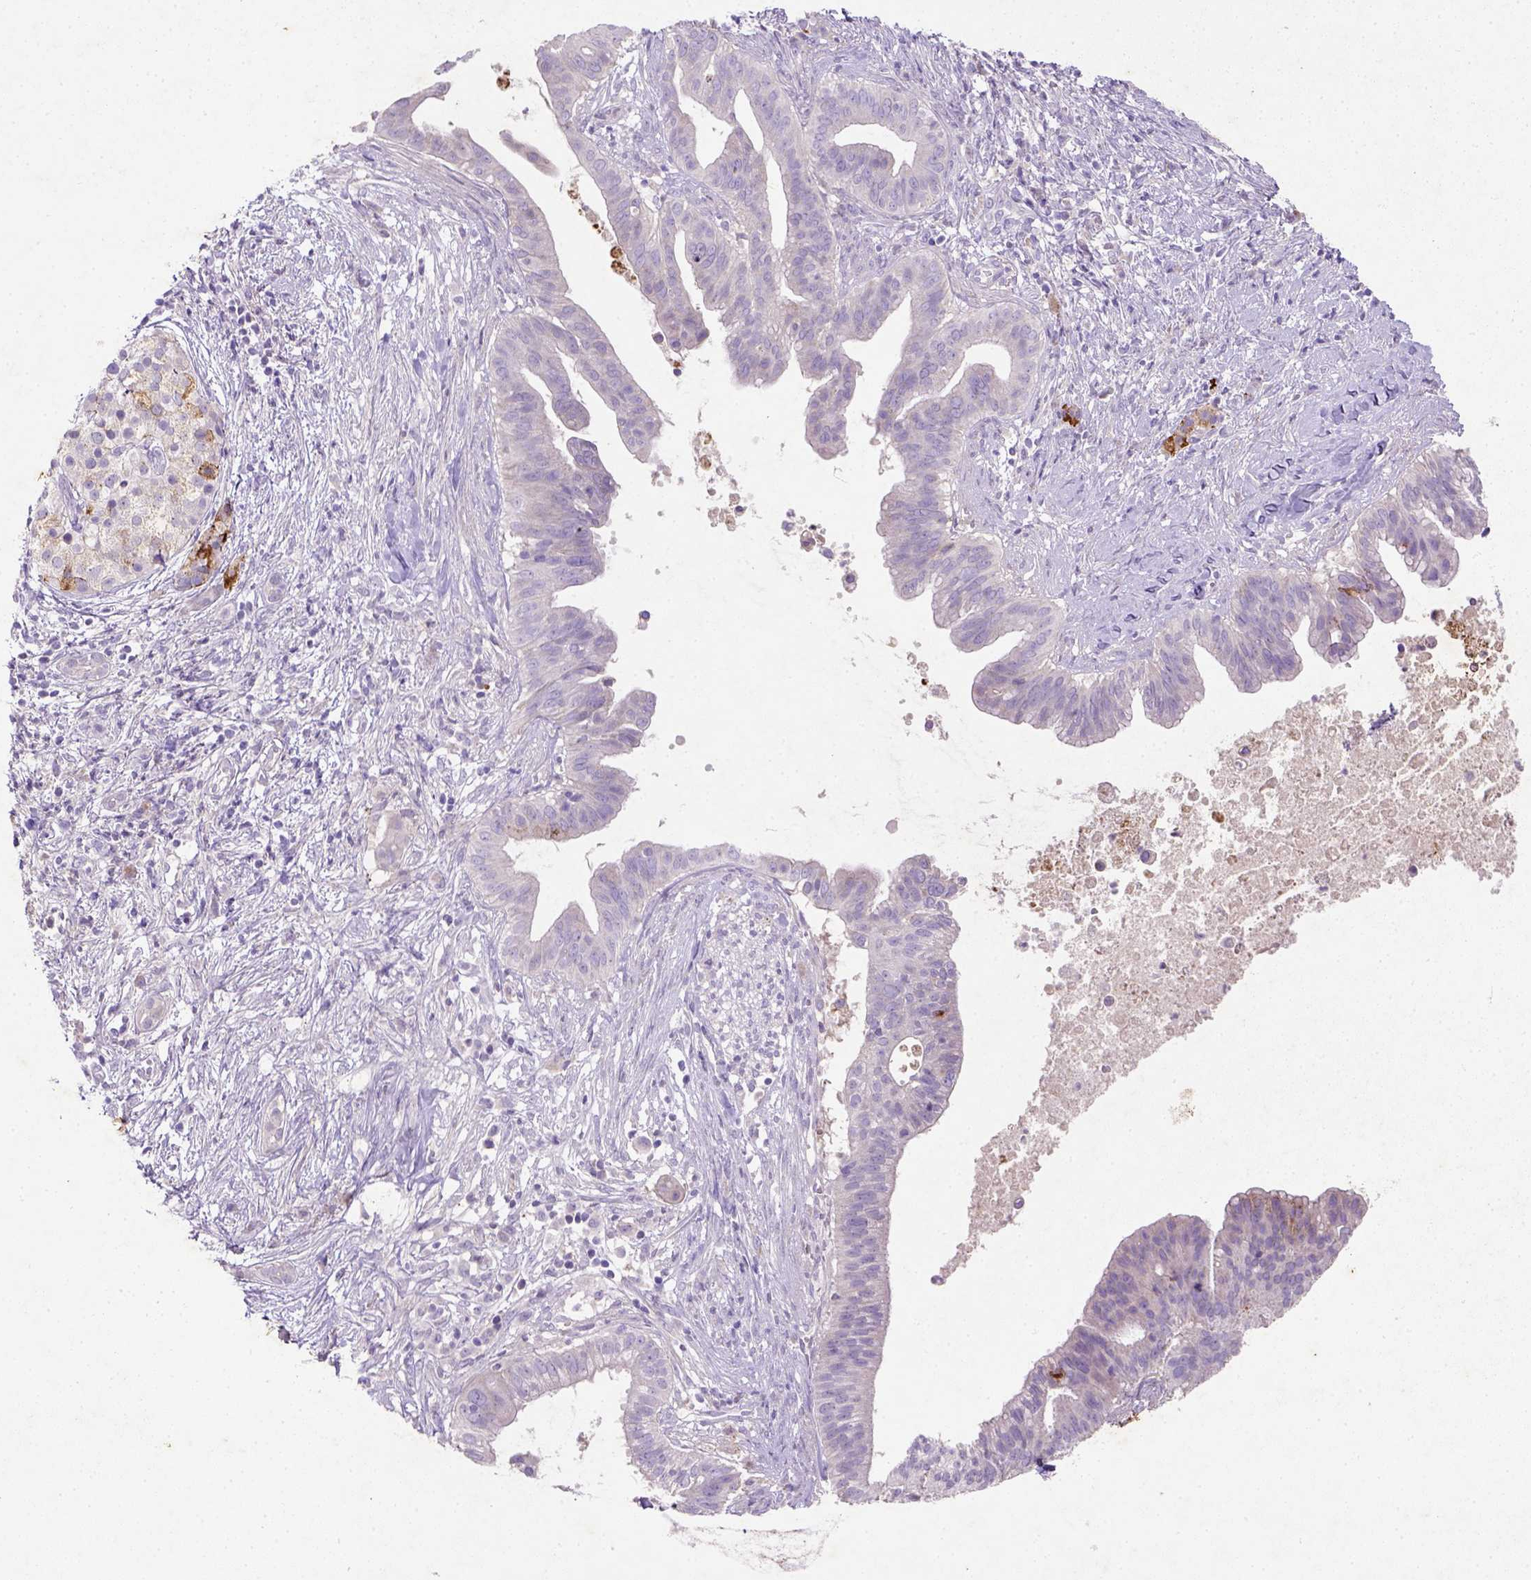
{"staining": {"intensity": "negative", "quantity": "none", "location": "none"}, "tissue": "pancreatic cancer", "cell_type": "Tumor cells", "image_type": "cancer", "snomed": [{"axis": "morphology", "description": "Adenocarcinoma, NOS"}, {"axis": "topography", "description": "Pancreas"}], "caption": "This is a histopathology image of immunohistochemistry (IHC) staining of pancreatic adenocarcinoma, which shows no staining in tumor cells.", "gene": "NUDT2", "patient": {"sex": "male", "age": 61}}